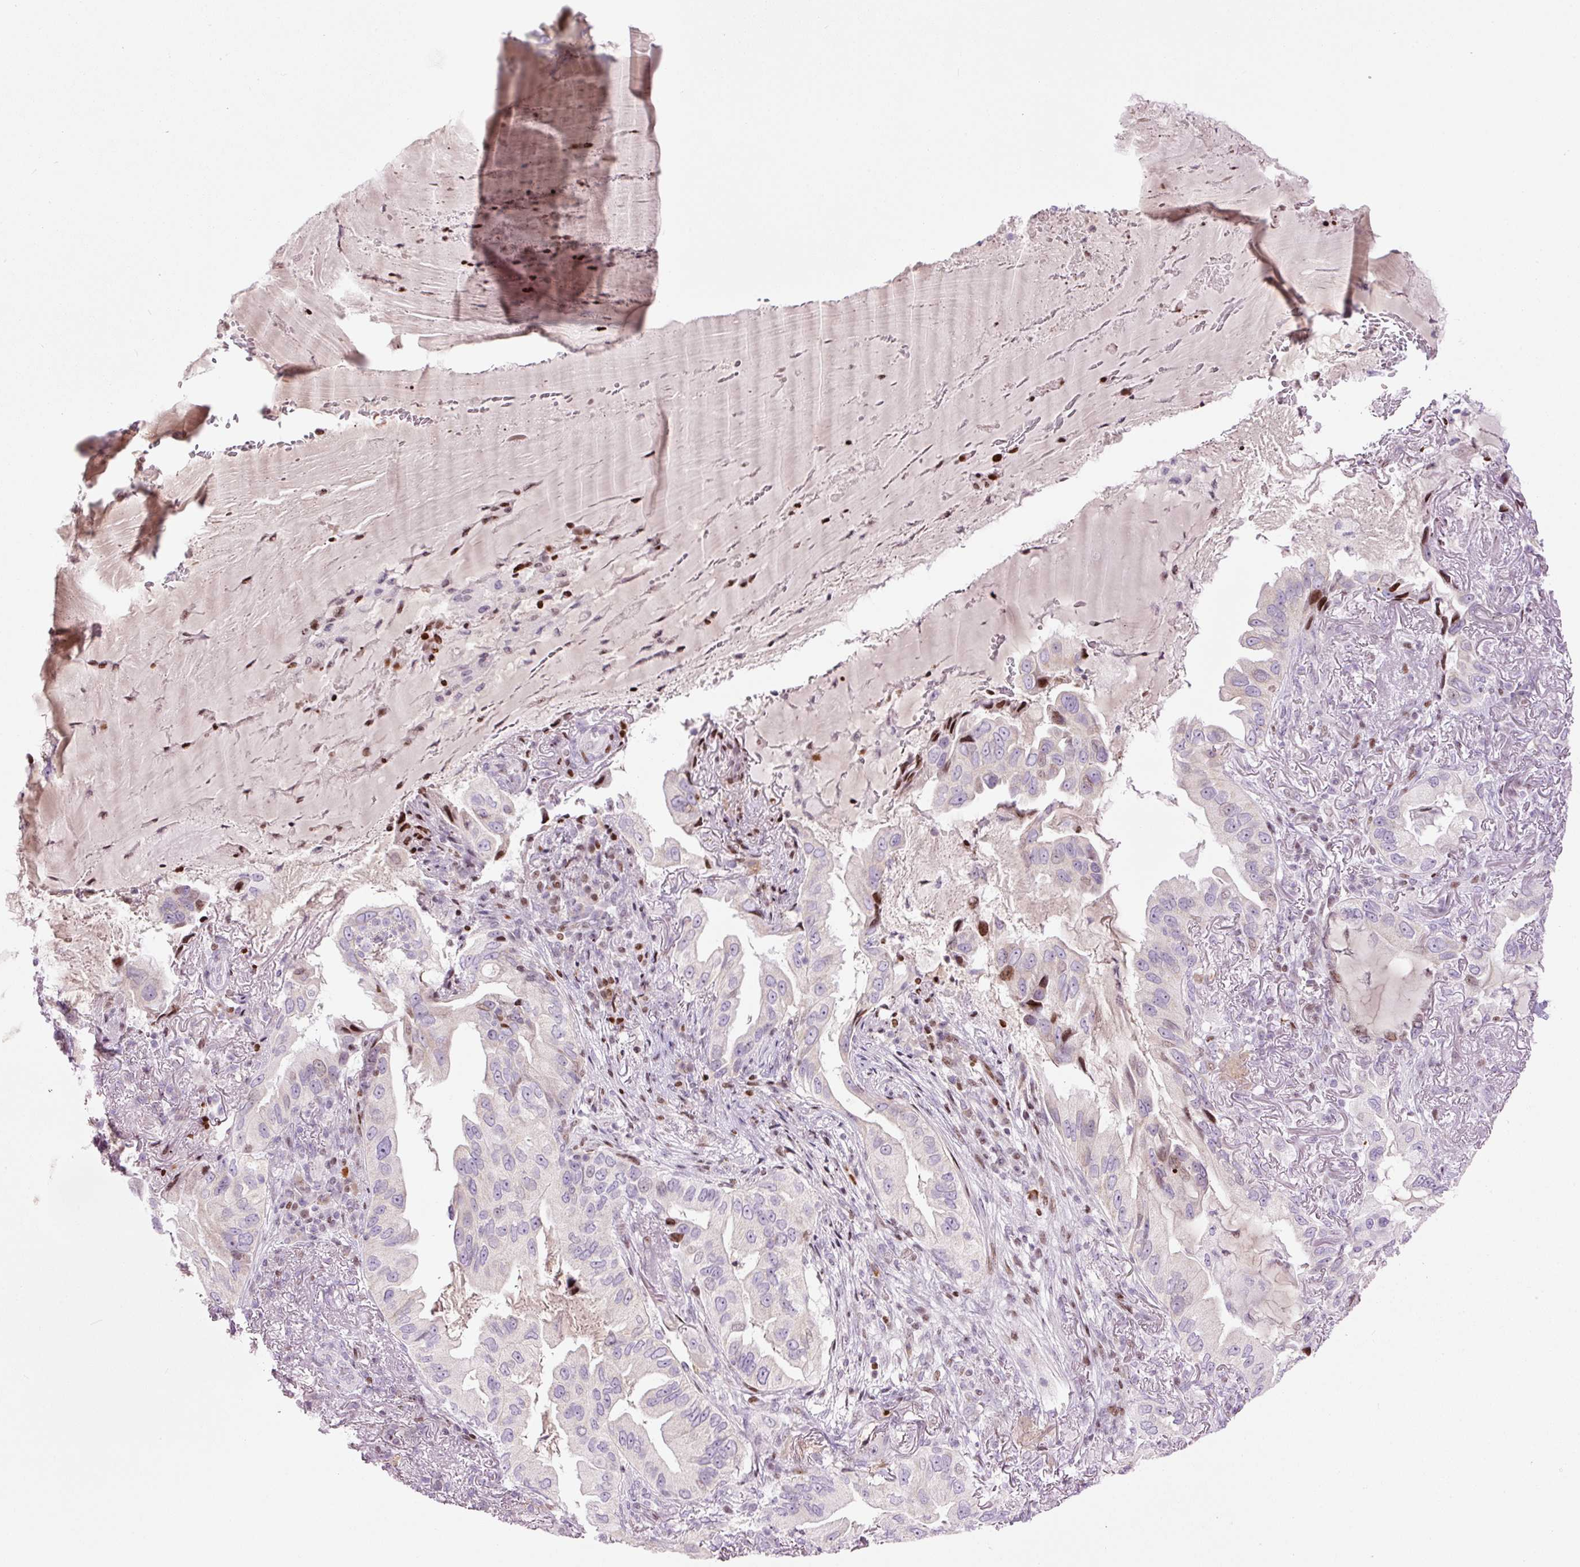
{"staining": {"intensity": "moderate", "quantity": "<25%", "location": "nuclear"}, "tissue": "lung cancer", "cell_type": "Tumor cells", "image_type": "cancer", "snomed": [{"axis": "morphology", "description": "Adenocarcinoma, NOS"}, {"axis": "topography", "description": "Lung"}], "caption": "Protein staining displays moderate nuclear positivity in about <25% of tumor cells in lung cancer (adenocarcinoma).", "gene": "TMEM177", "patient": {"sex": "female", "age": 69}}